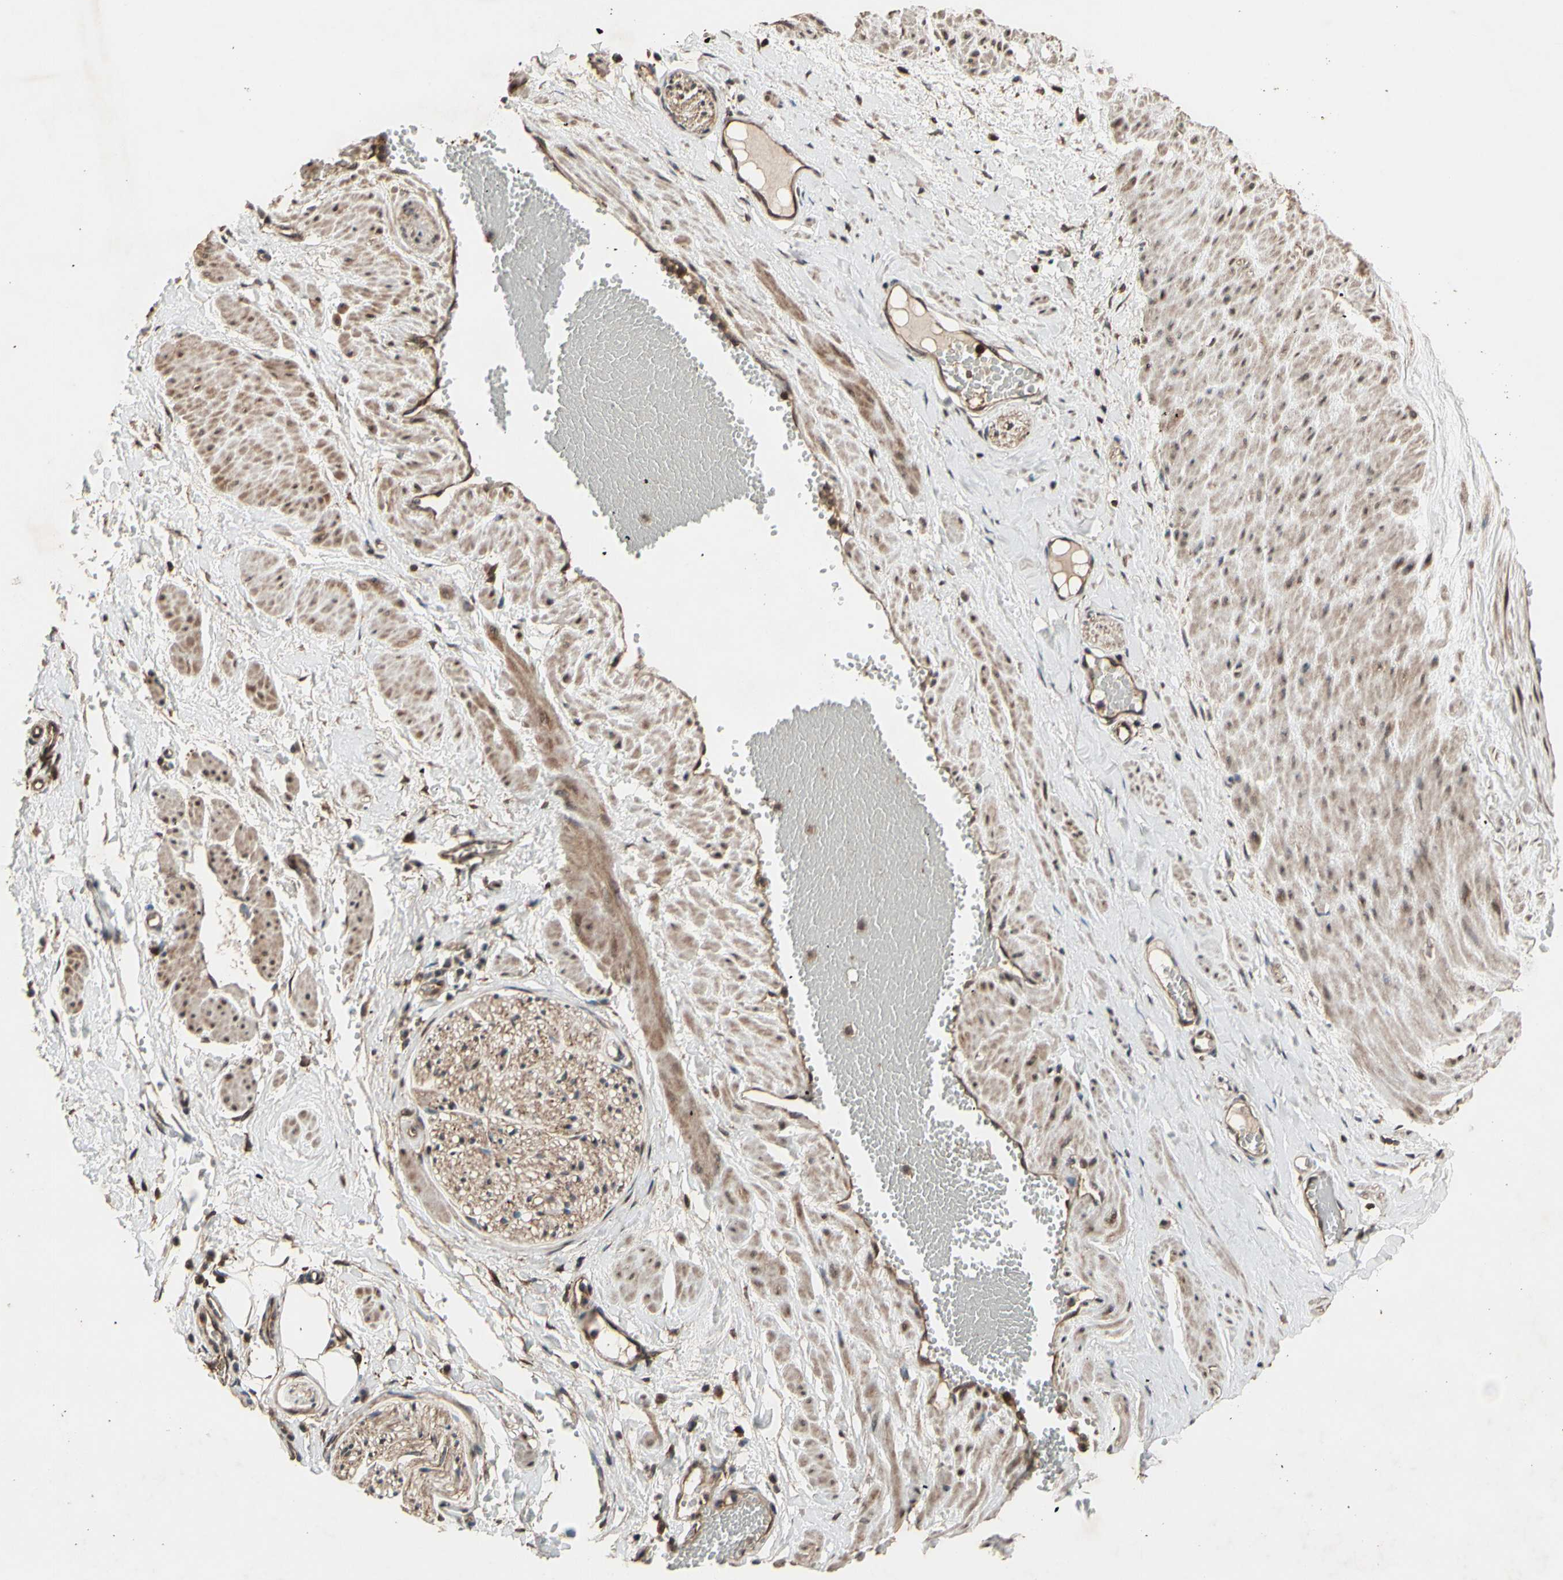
{"staining": {"intensity": "moderate", "quantity": ">75%", "location": "cytoplasmic/membranous"}, "tissue": "adipose tissue", "cell_type": "Adipocytes", "image_type": "normal", "snomed": [{"axis": "morphology", "description": "Normal tissue, NOS"}, {"axis": "topography", "description": "Soft tissue"}, {"axis": "topography", "description": "Vascular tissue"}], "caption": "This is an image of immunohistochemistry staining of unremarkable adipose tissue, which shows moderate positivity in the cytoplasmic/membranous of adipocytes.", "gene": "CSF1R", "patient": {"sex": "female", "age": 35}}